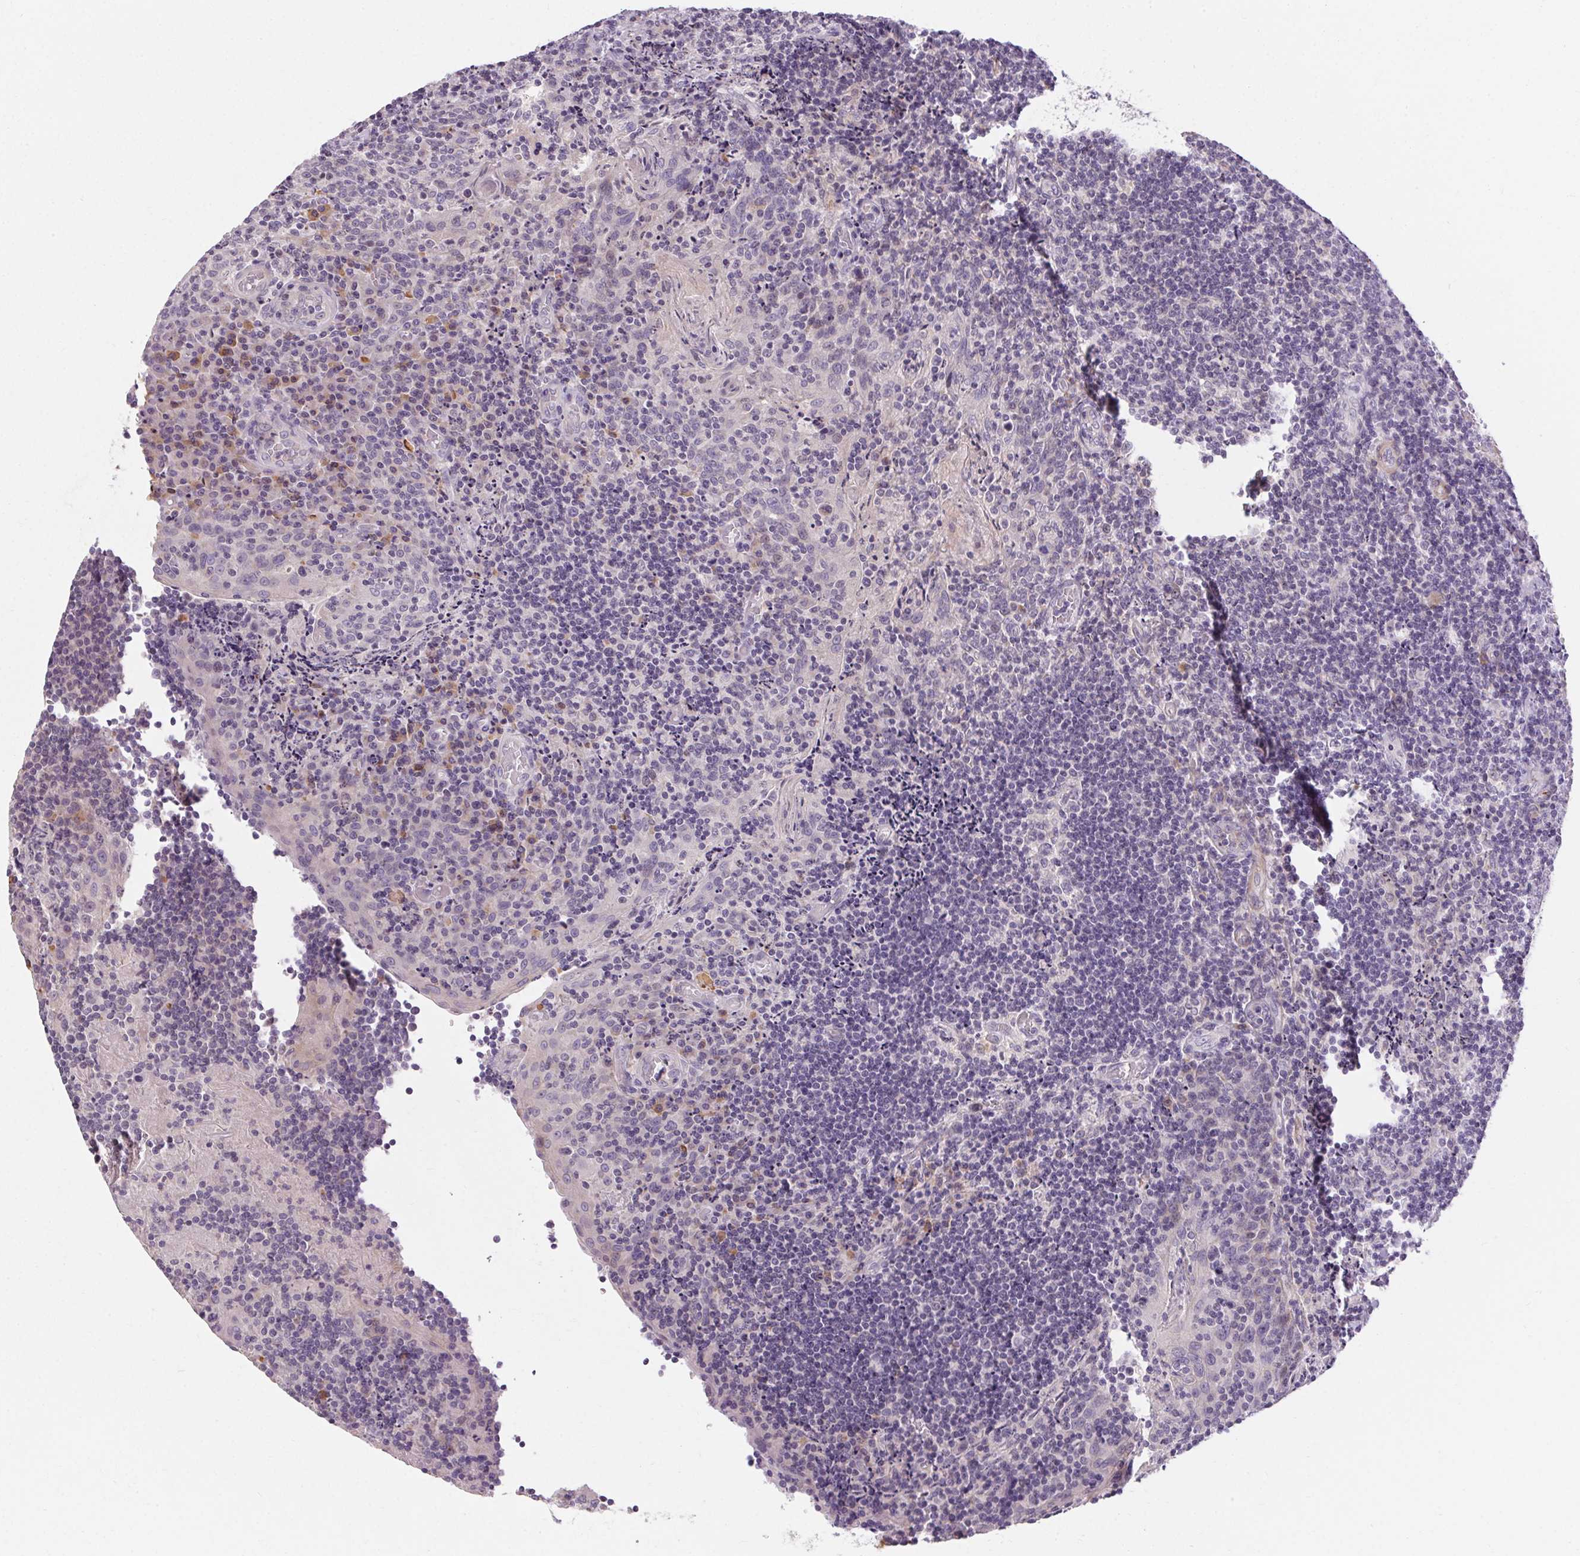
{"staining": {"intensity": "negative", "quantity": "none", "location": "none"}, "tissue": "tonsil", "cell_type": "Germinal center cells", "image_type": "normal", "snomed": [{"axis": "morphology", "description": "Normal tissue, NOS"}, {"axis": "topography", "description": "Tonsil"}], "caption": "IHC photomicrograph of normal human tonsil stained for a protein (brown), which demonstrates no positivity in germinal center cells.", "gene": "TMEM52B", "patient": {"sex": "male", "age": 17}}